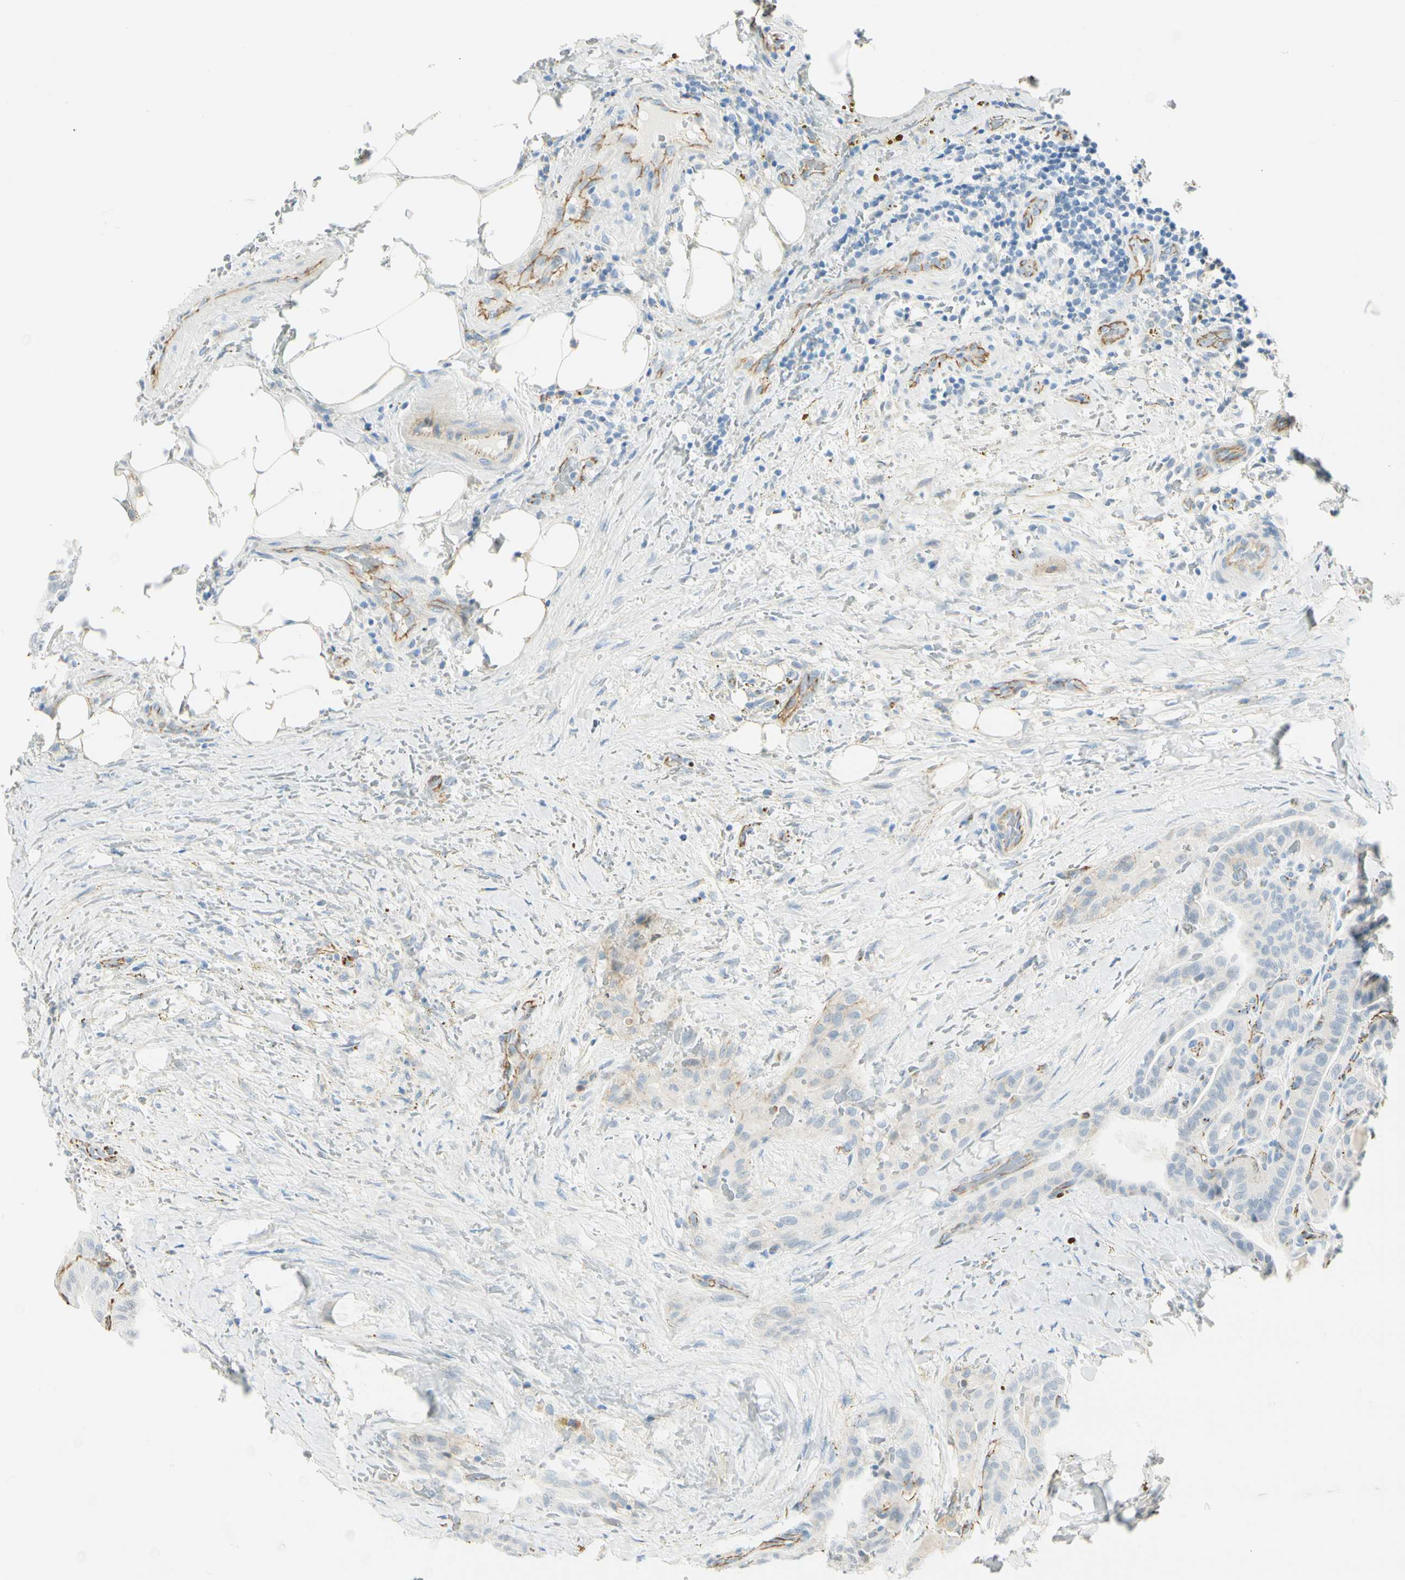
{"staining": {"intensity": "weak", "quantity": "<25%", "location": "cytoplasmic/membranous"}, "tissue": "thyroid cancer", "cell_type": "Tumor cells", "image_type": "cancer", "snomed": [{"axis": "morphology", "description": "Papillary adenocarcinoma, NOS"}, {"axis": "topography", "description": "Thyroid gland"}], "caption": "Thyroid cancer stained for a protein using immunohistochemistry shows no expression tumor cells.", "gene": "VPS9D1", "patient": {"sex": "male", "age": 77}}